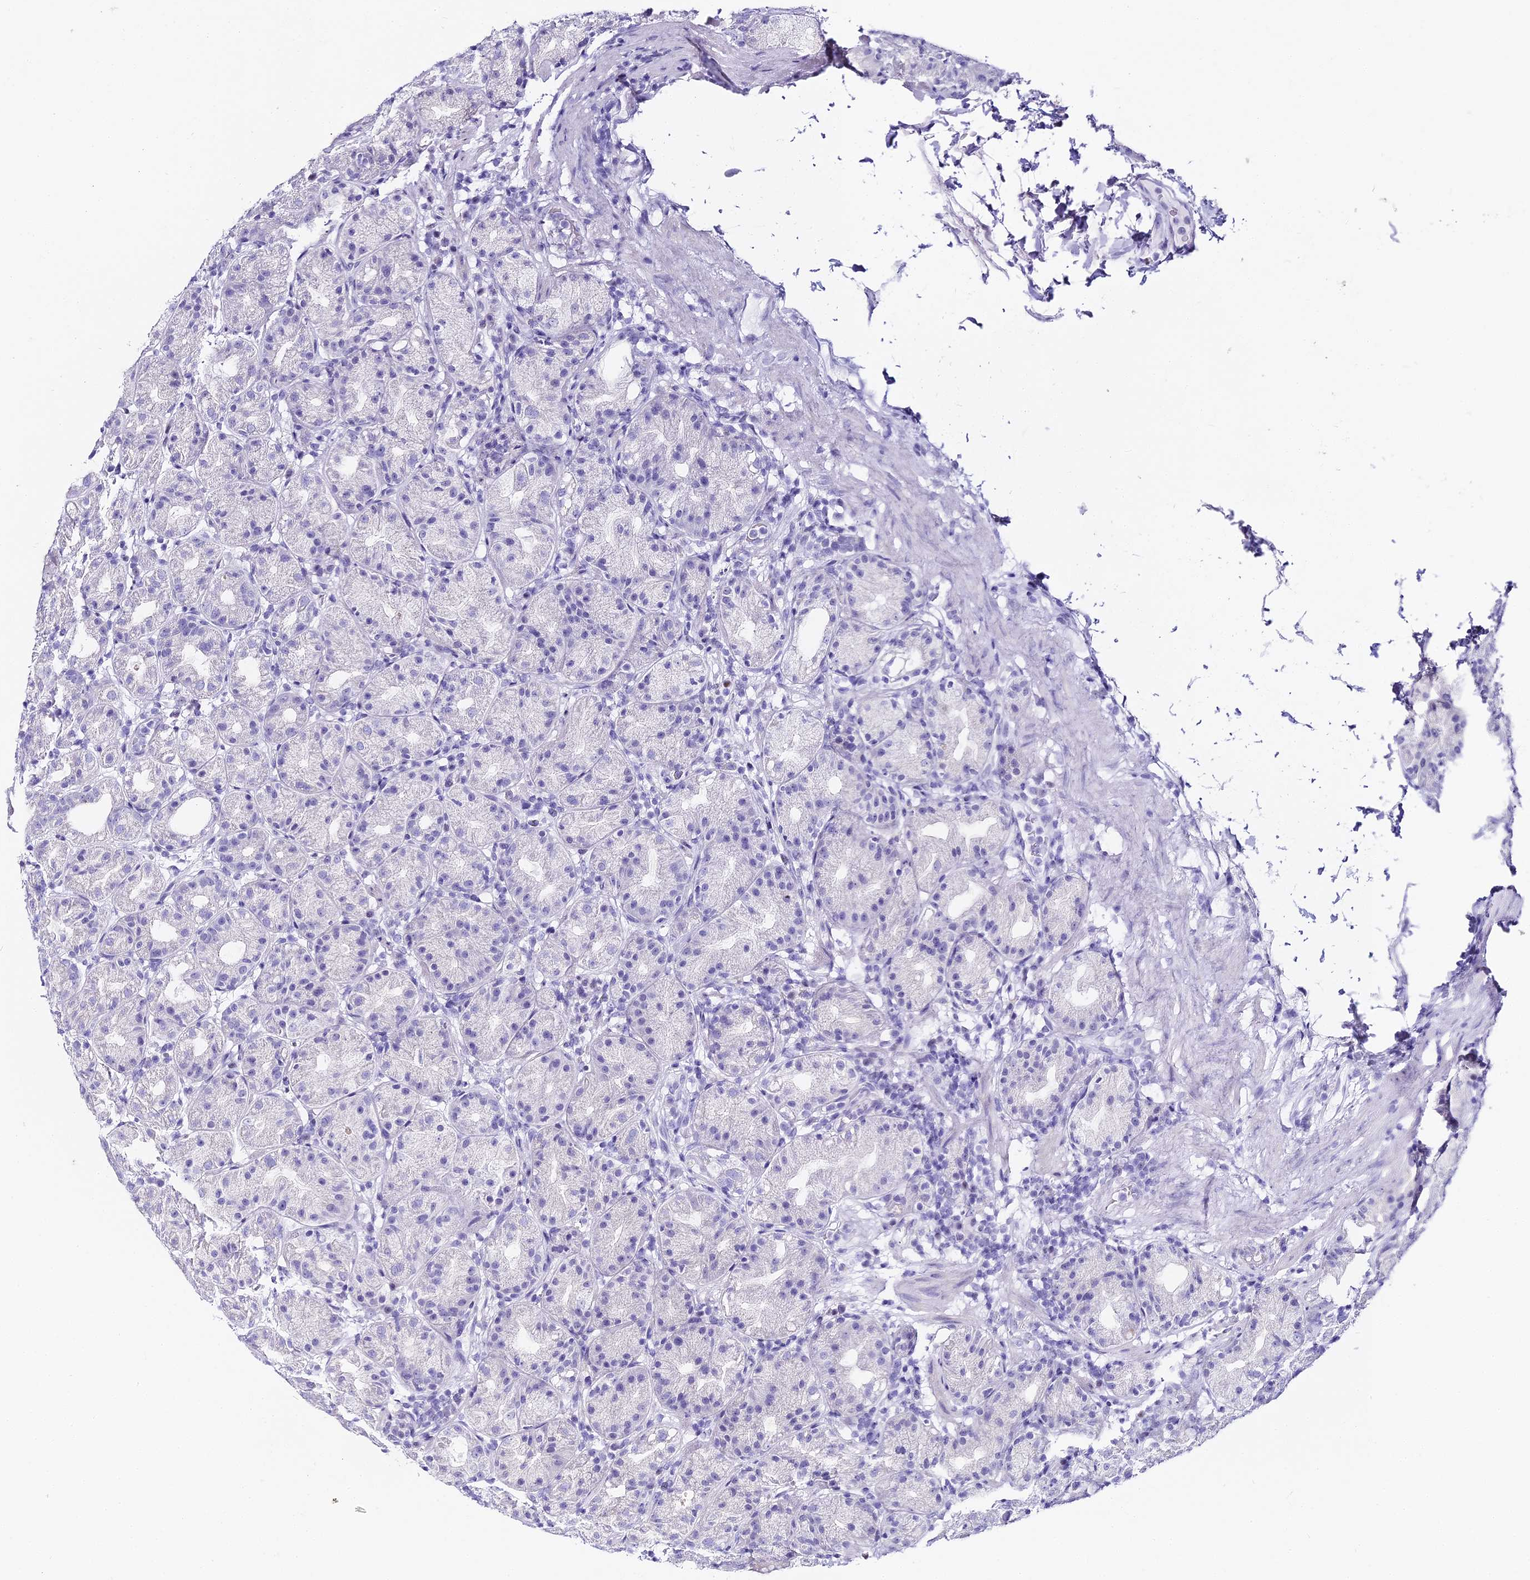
{"staining": {"intensity": "negative", "quantity": "none", "location": "none"}, "tissue": "stomach", "cell_type": "Glandular cells", "image_type": "normal", "snomed": [{"axis": "morphology", "description": "Normal tissue, NOS"}, {"axis": "topography", "description": "Stomach"}], "caption": "There is no significant positivity in glandular cells of stomach. Nuclei are stained in blue.", "gene": "ABHD14A", "patient": {"sex": "female", "age": 79}}